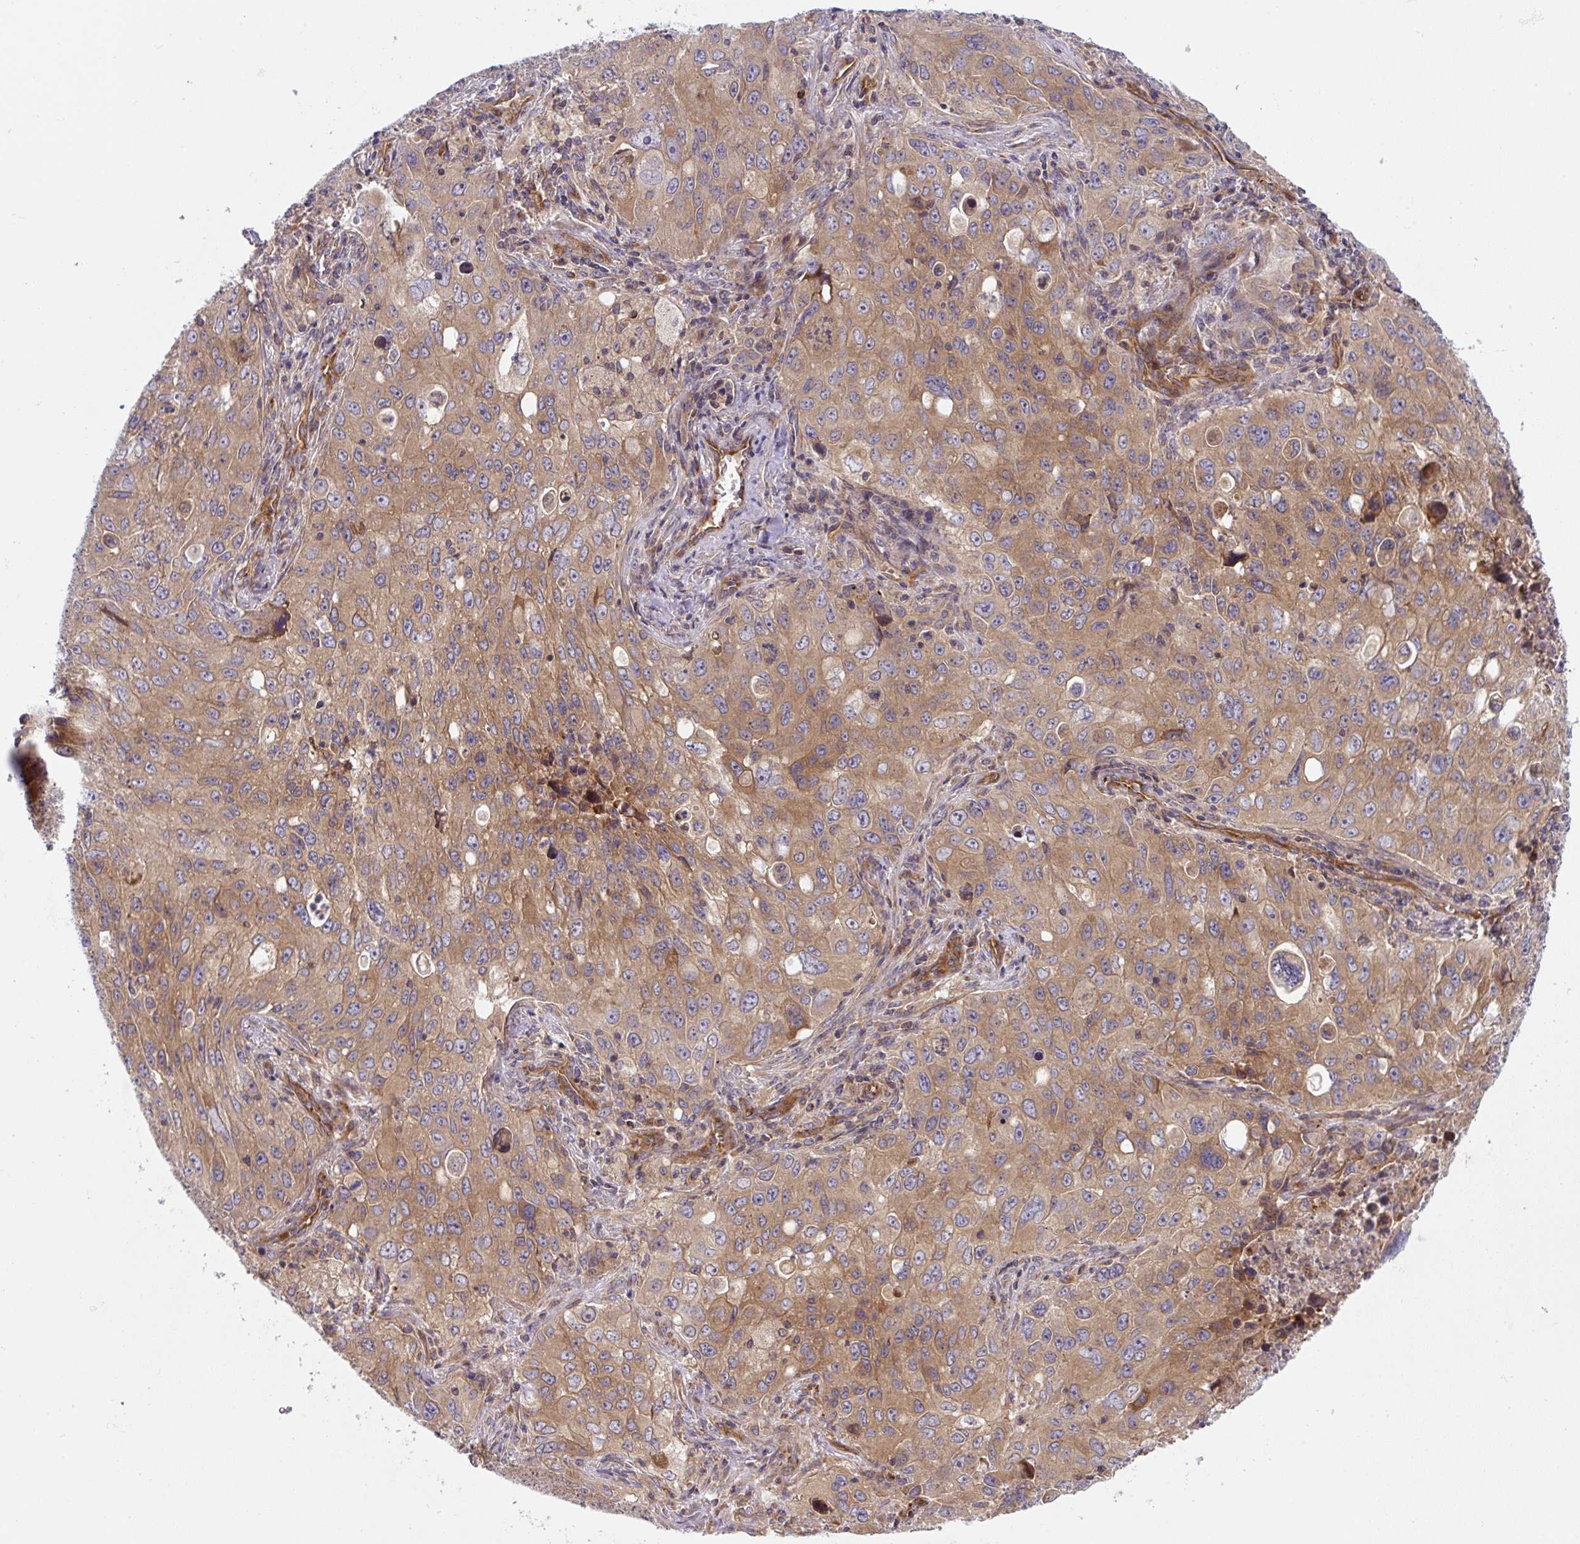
{"staining": {"intensity": "moderate", "quantity": "25%-75%", "location": "cytoplasmic/membranous"}, "tissue": "lung cancer", "cell_type": "Tumor cells", "image_type": "cancer", "snomed": [{"axis": "morphology", "description": "Adenocarcinoma, NOS"}, {"axis": "morphology", "description": "Adenocarcinoma, metastatic, NOS"}, {"axis": "topography", "description": "Lymph node"}, {"axis": "topography", "description": "Lung"}], "caption": "Moderate cytoplasmic/membranous expression is appreciated in approximately 25%-75% of tumor cells in metastatic adenocarcinoma (lung).", "gene": "APOBEC3D", "patient": {"sex": "female", "age": 42}}